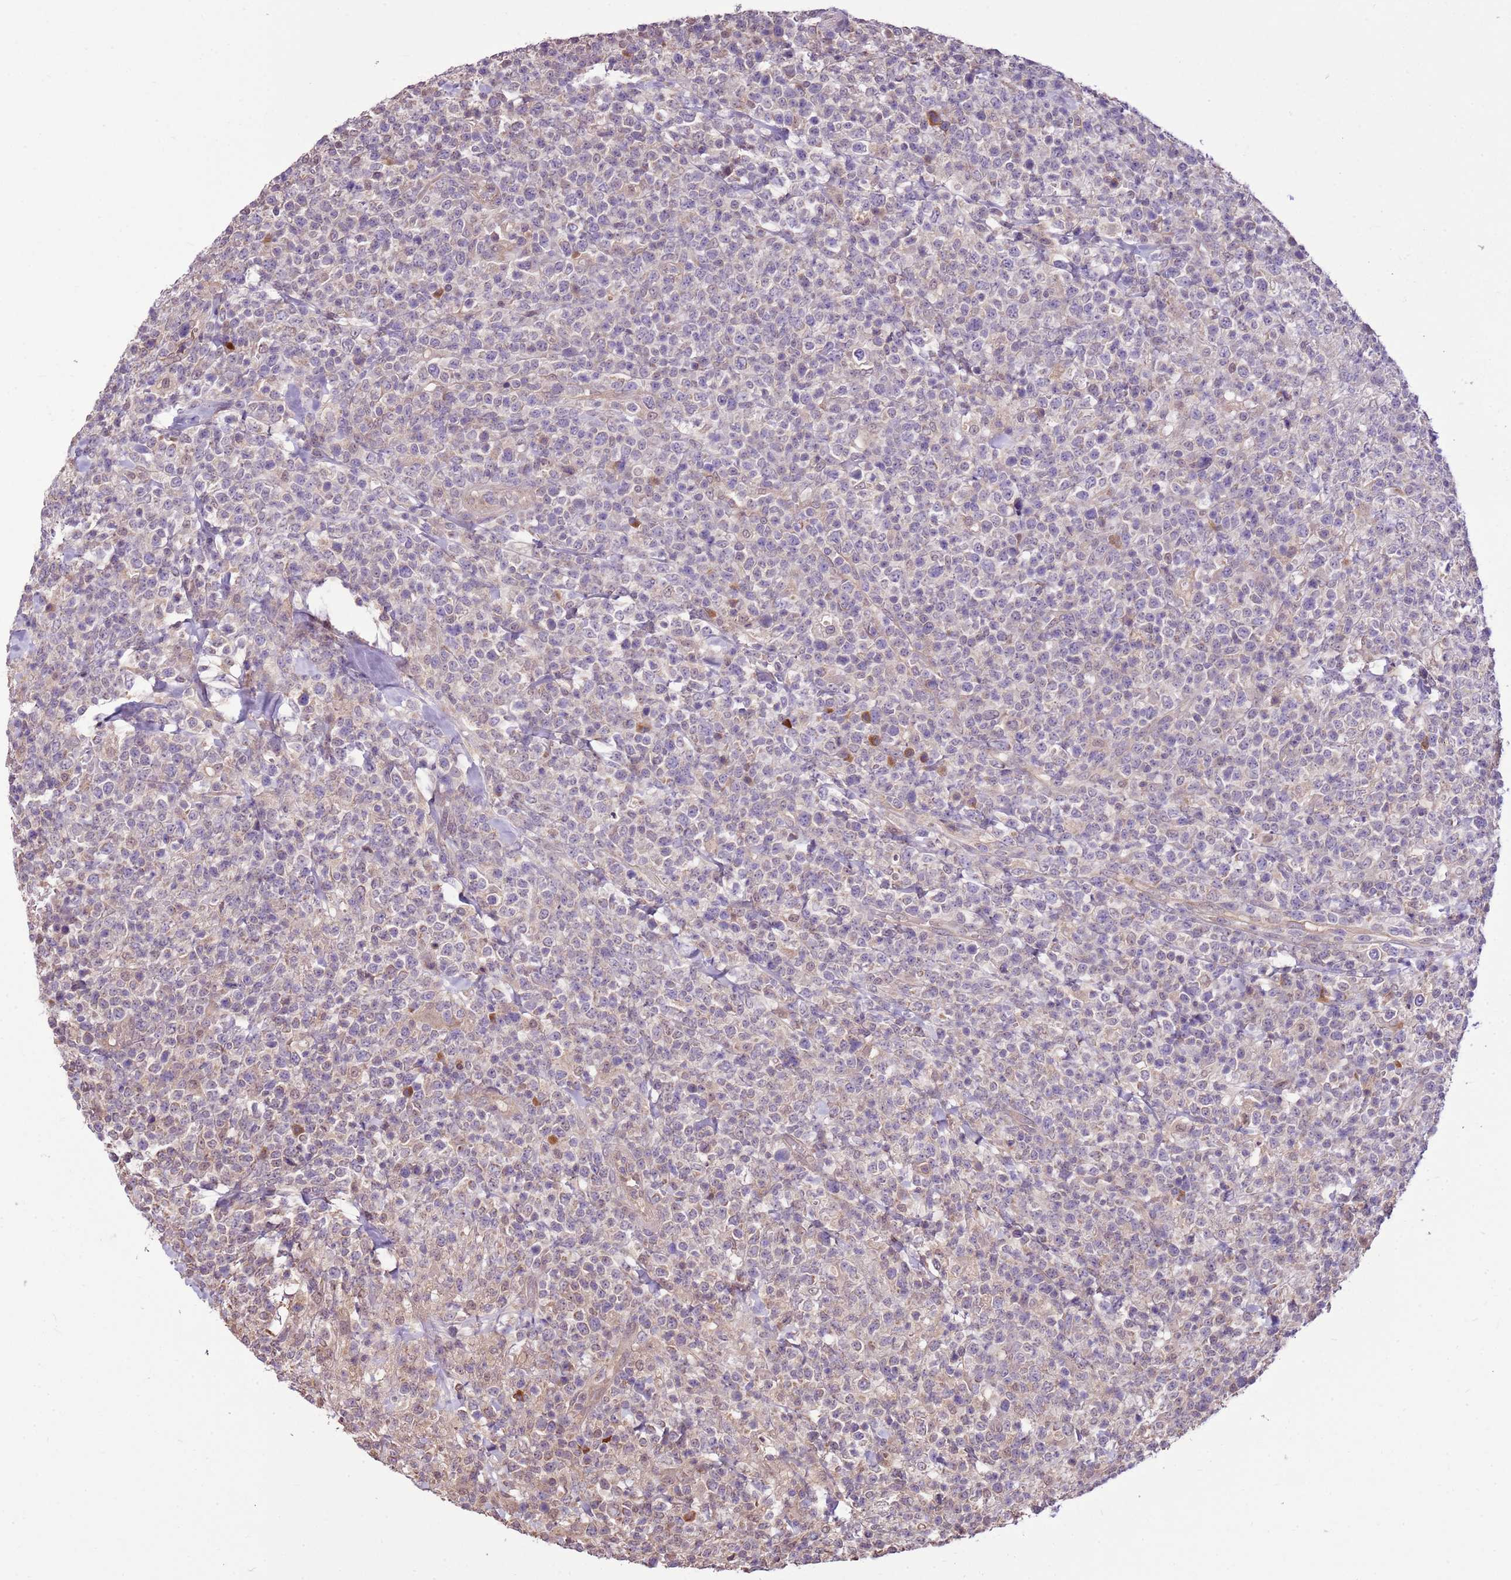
{"staining": {"intensity": "negative", "quantity": "none", "location": "none"}, "tissue": "lymphoma", "cell_type": "Tumor cells", "image_type": "cancer", "snomed": [{"axis": "morphology", "description": "Malignant lymphoma, non-Hodgkin's type, High grade"}, {"axis": "topography", "description": "Colon"}], "caption": "Immunohistochemical staining of human high-grade malignant lymphoma, non-Hodgkin's type demonstrates no significant staining in tumor cells.", "gene": "BBS5", "patient": {"sex": "female", "age": 53}}